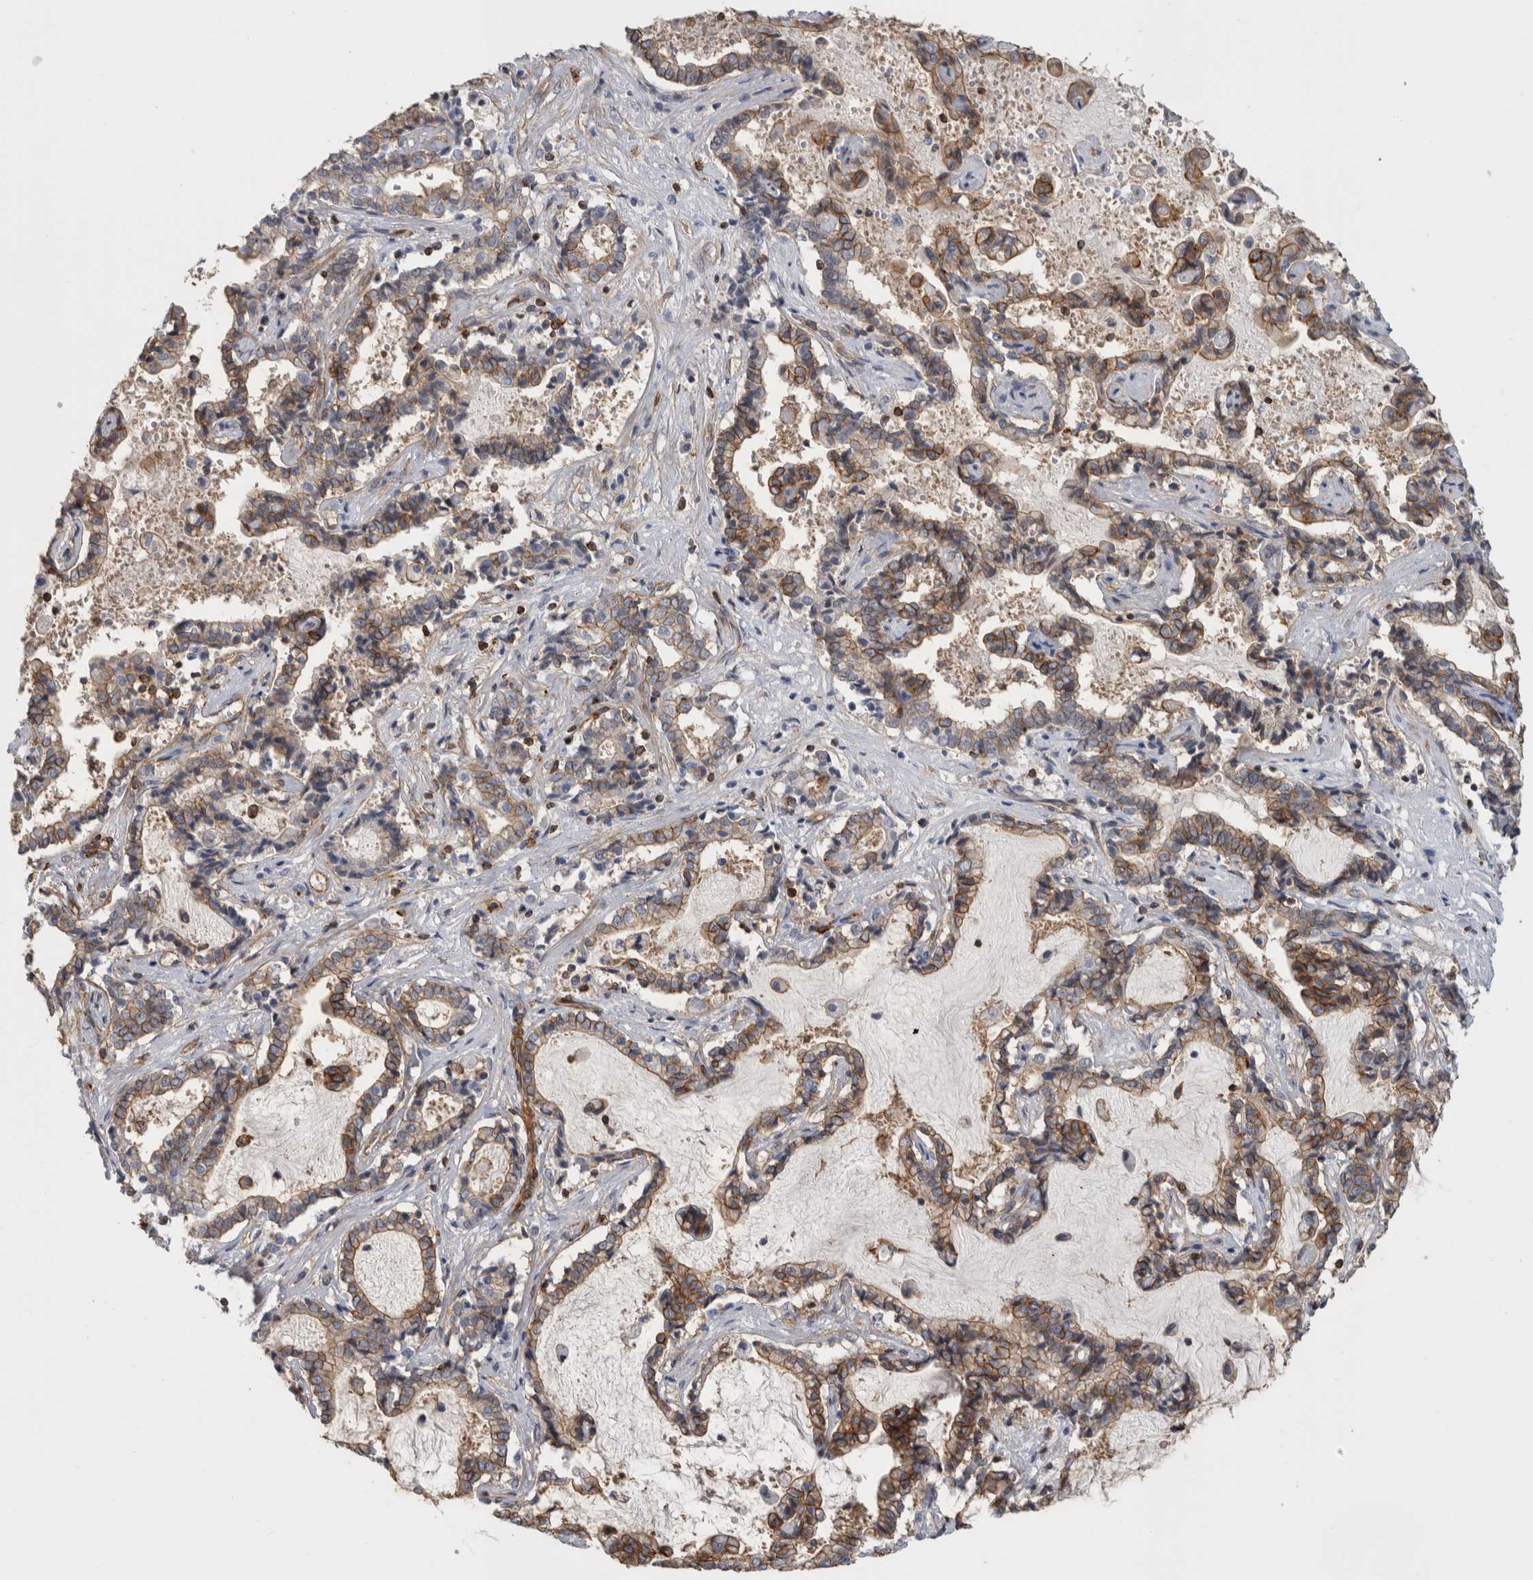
{"staining": {"intensity": "moderate", "quantity": "25%-75%", "location": "cytoplasmic/membranous"}, "tissue": "liver cancer", "cell_type": "Tumor cells", "image_type": "cancer", "snomed": [{"axis": "morphology", "description": "Cholangiocarcinoma"}, {"axis": "topography", "description": "Liver"}], "caption": "A brown stain shows moderate cytoplasmic/membranous staining of a protein in human liver cancer (cholangiocarcinoma) tumor cells.", "gene": "AHNAK", "patient": {"sex": "male", "age": 57}}